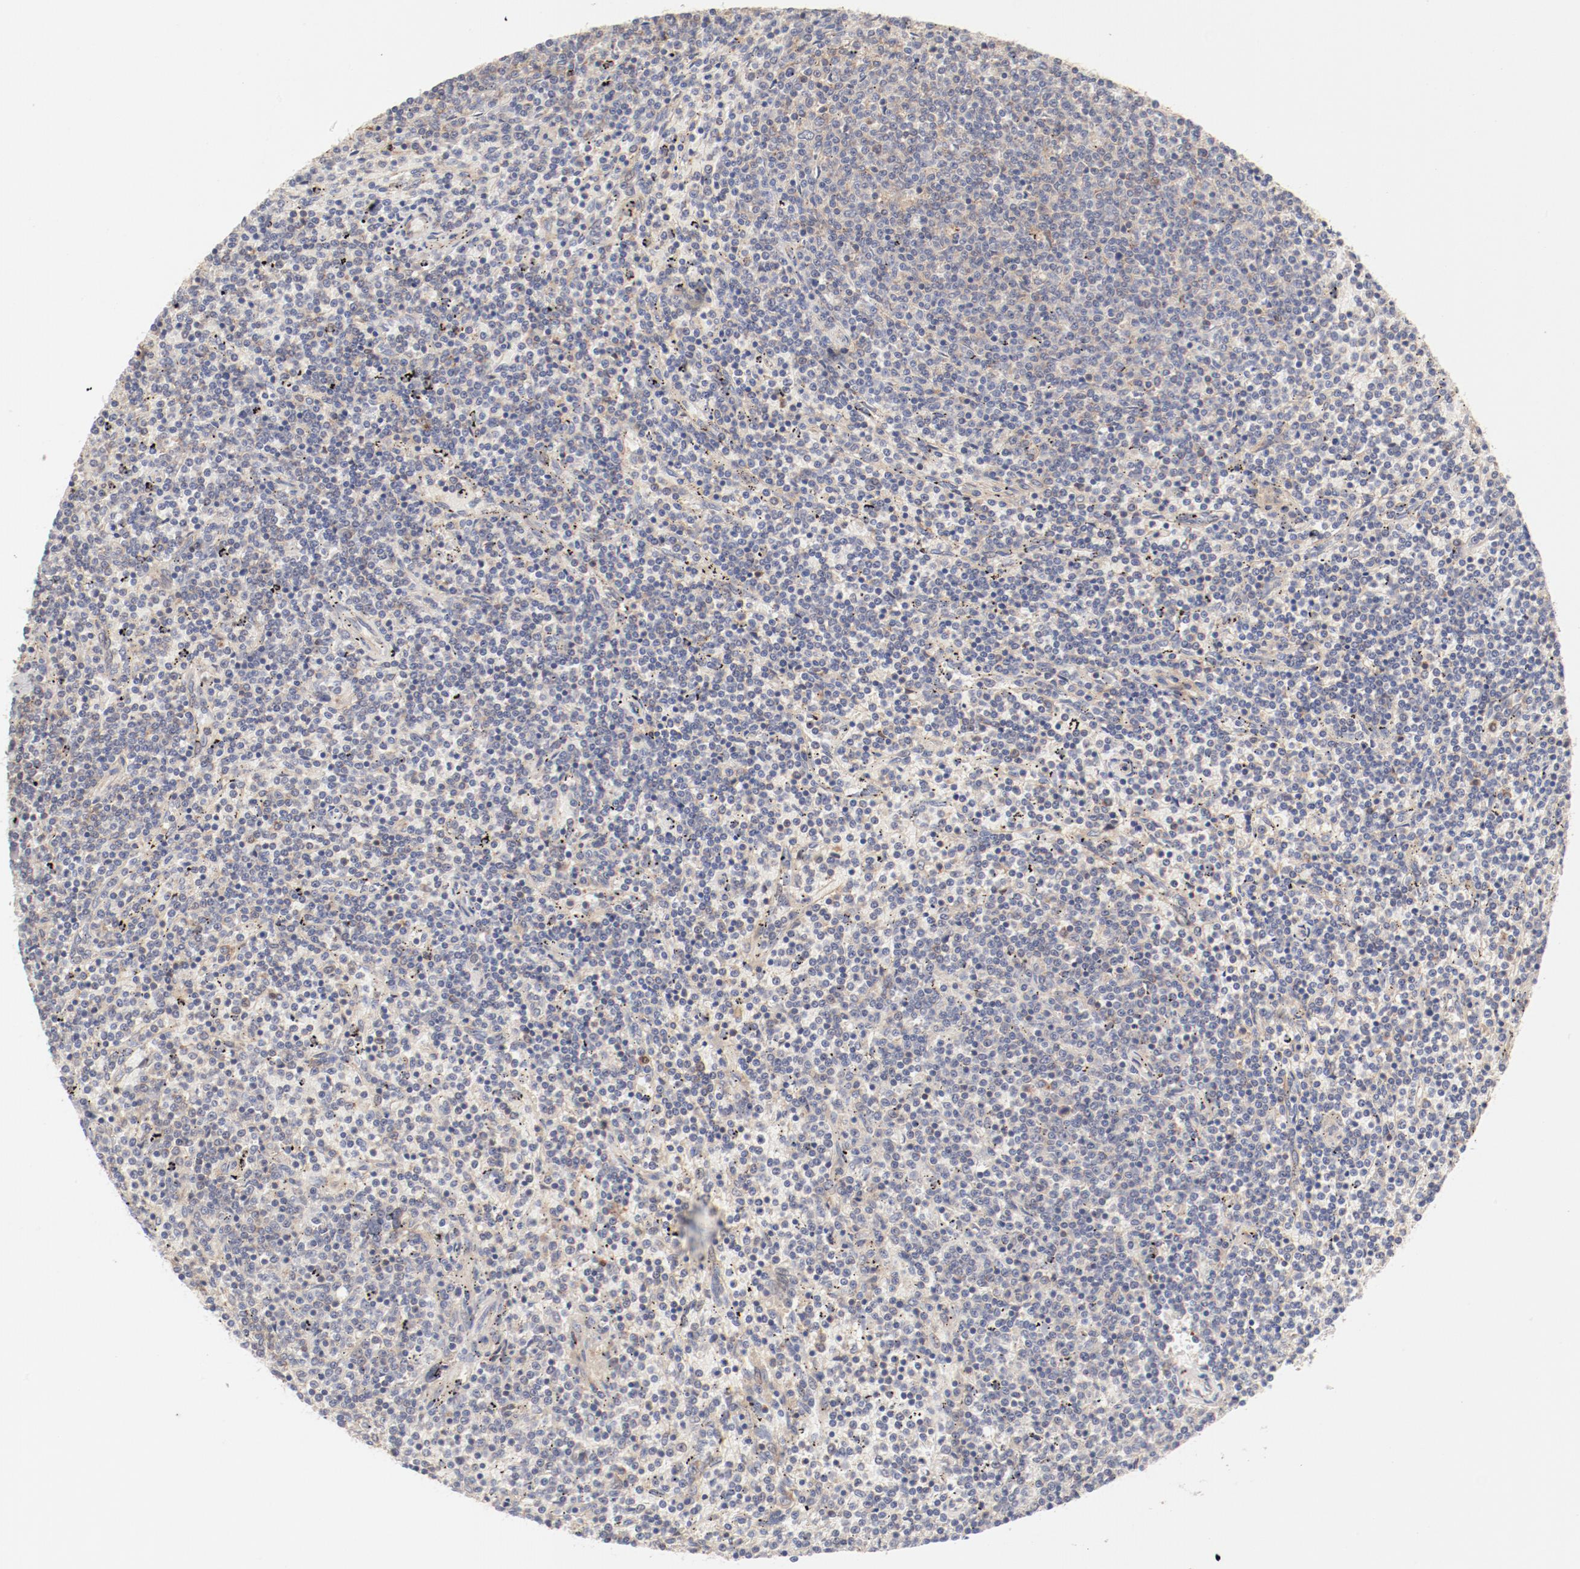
{"staining": {"intensity": "weak", "quantity": "<25%", "location": "cytoplasmic/membranous"}, "tissue": "lymphoma", "cell_type": "Tumor cells", "image_type": "cancer", "snomed": [{"axis": "morphology", "description": "Malignant lymphoma, non-Hodgkin's type, Low grade"}, {"axis": "topography", "description": "Spleen"}], "caption": "Protein analysis of lymphoma shows no significant expression in tumor cells.", "gene": "AP2A1", "patient": {"sex": "female", "age": 50}}